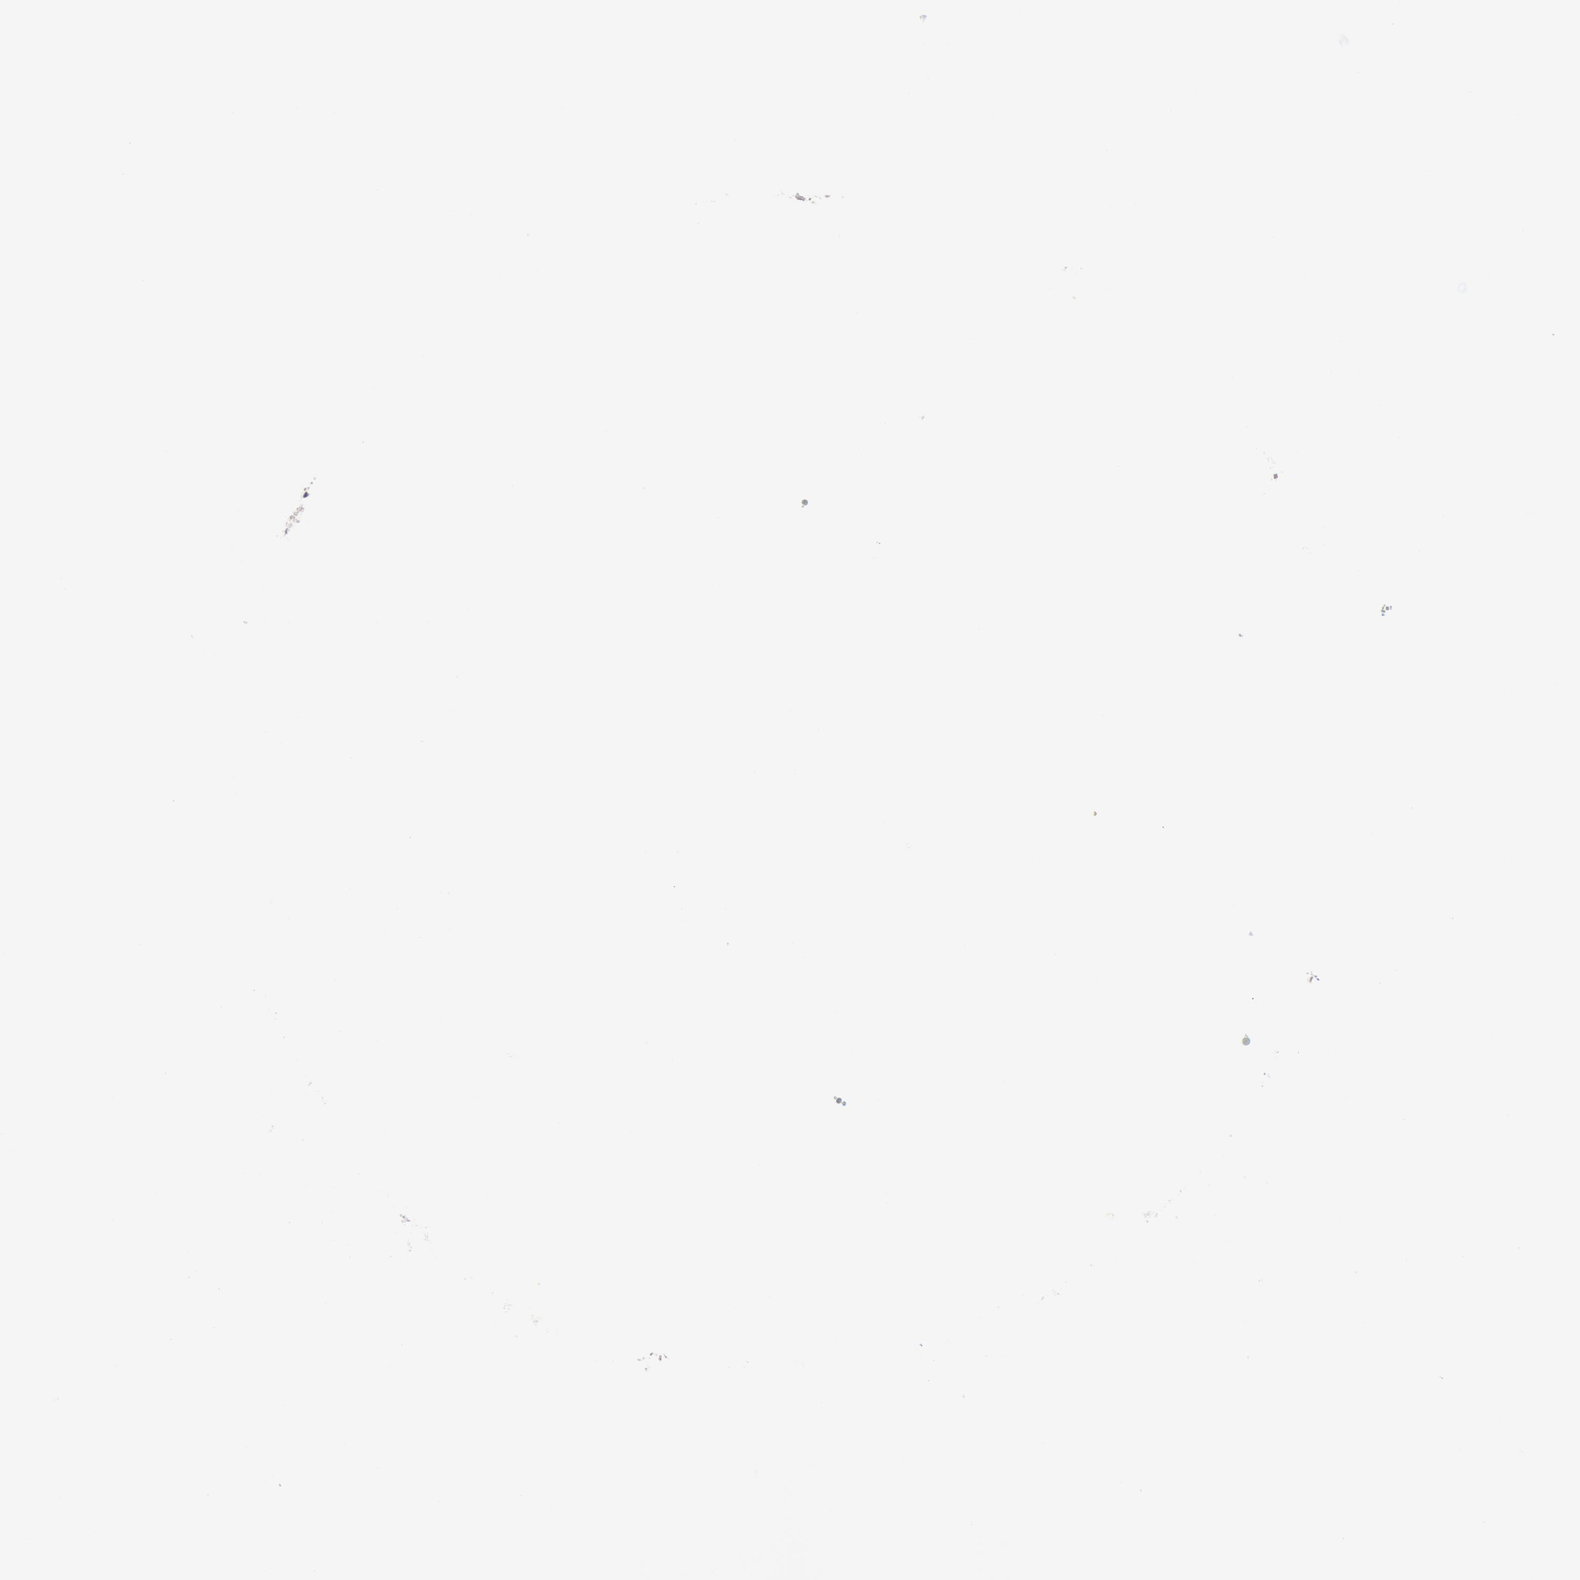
{"staining": {"intensity": "negative", "quantity": "none", "location": "none"}, "tissue": "head and neck cancer", "cell_type": "Tumor cells", "image_type": "cancer", "snomed": [{"axis": "morphology", "description": "Squamous cell carcinoma, NOS"}, {"axis": "morphology", "description": "Squamous cell carcinoma, metastatic, NOS"}, {"axis": "topography", "description": "Lymph node"}, {"axis": "topography", "description": "Salivary gland"}, {"axis": "topography", "description": "Head-Neck"}], "caption": "High power microscopy image of an immunohistochemistry (IHC) micrograph of head and neck cancer, revealing no significant positivity in tumor cells.", "gene": "SYTL4", "patient": {"sex": "female", "age": 74}}